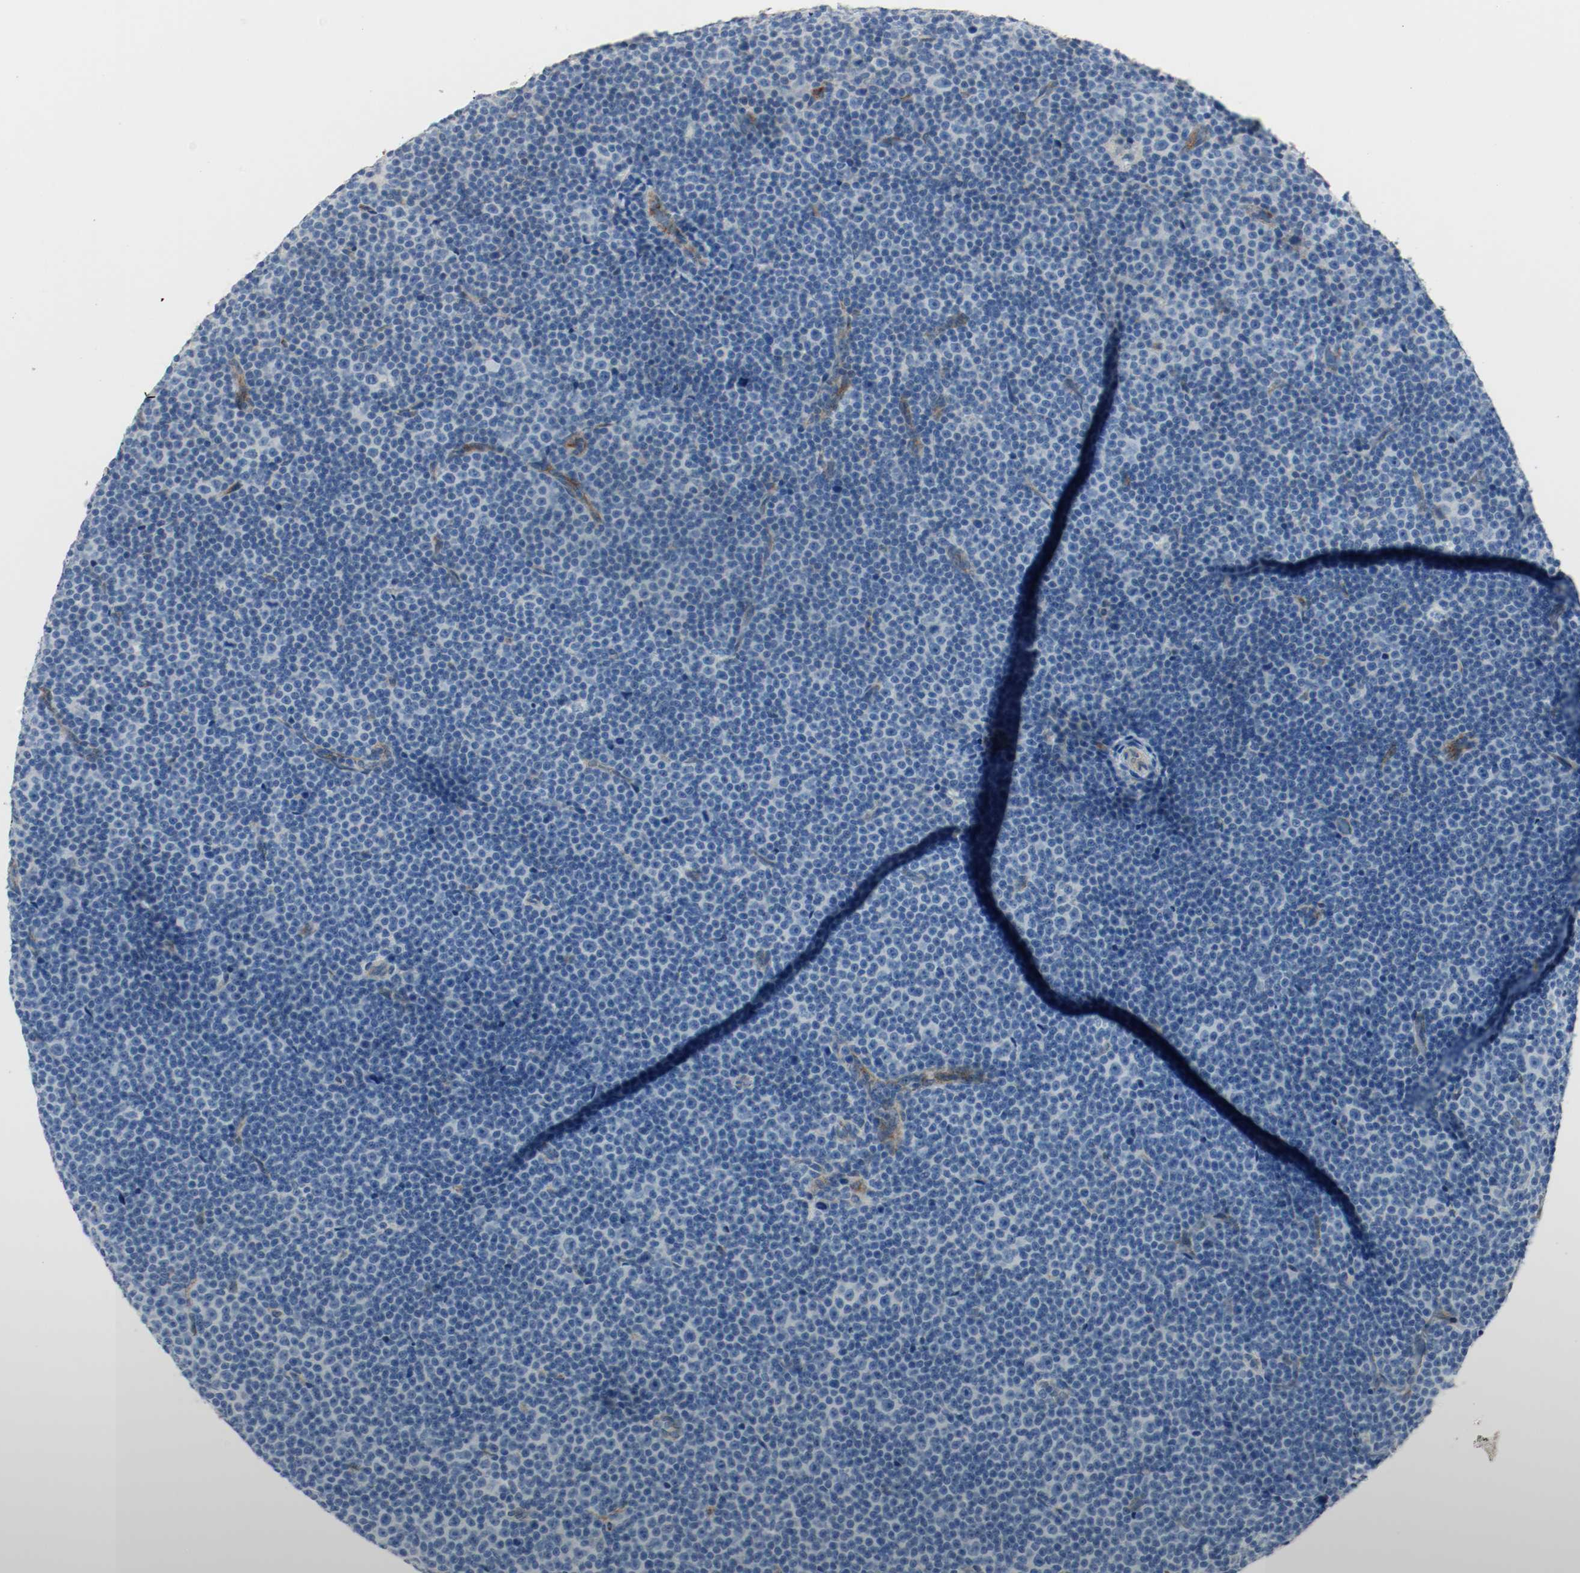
{"staining": {"intensity": "negative", "quantity": "none", "location": "none"}, "tissue": "lymphoma", "cell_type": "Tumor cells", "image_type": "cancer", "snomed": [{"axis": "morphology", "description": "Malignant lymphoma, non-Hodgkin's type, Low grade"}, {"axis": "topography", "description": "Lymph node"}], "caption": "Tumor cells show no significant positivity in lymphoma.", "gene": "LAMB1", "patient": {"sex": "female", "age": 67}}